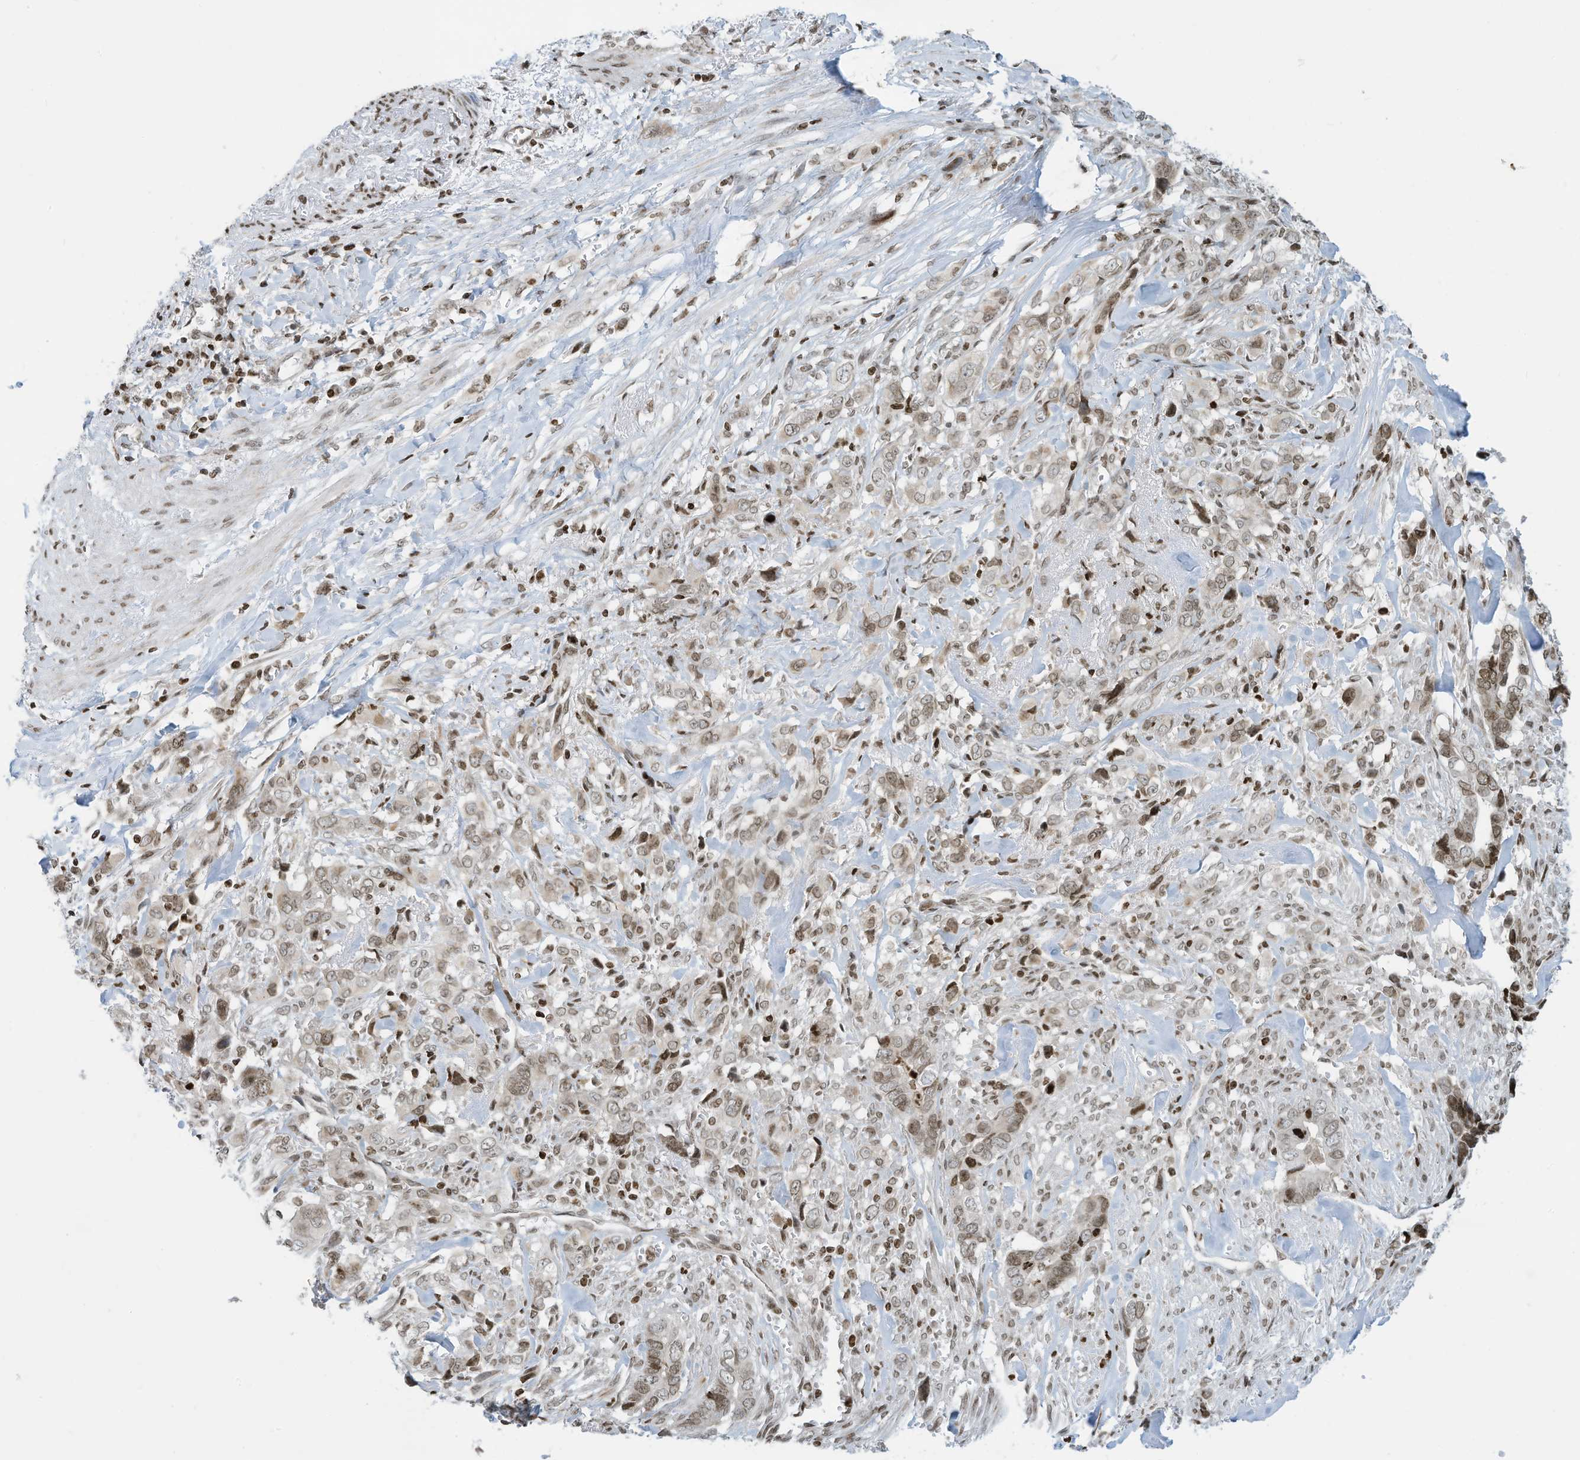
{"staining": {"intensity": "moderate", "quantity": "25%-75%", "location": "nuclear"}, "tissue": "liver cancer", "cell_type": "Tumor cells", "image_type": "cancer", "snomed": [{"axis": "morphology", "description": "Cholangiocarcinoma"}, {"axis": "topography", "description": "Liver"}], "caption": "About 25%-75% of tumor cells in liver cholangiocarcinoma display moderate nuclear protein positivity as visualized by brown immunohistochemical staining.", "gene": "ADI1", "patient": {"sex": "female", "age": 79}}